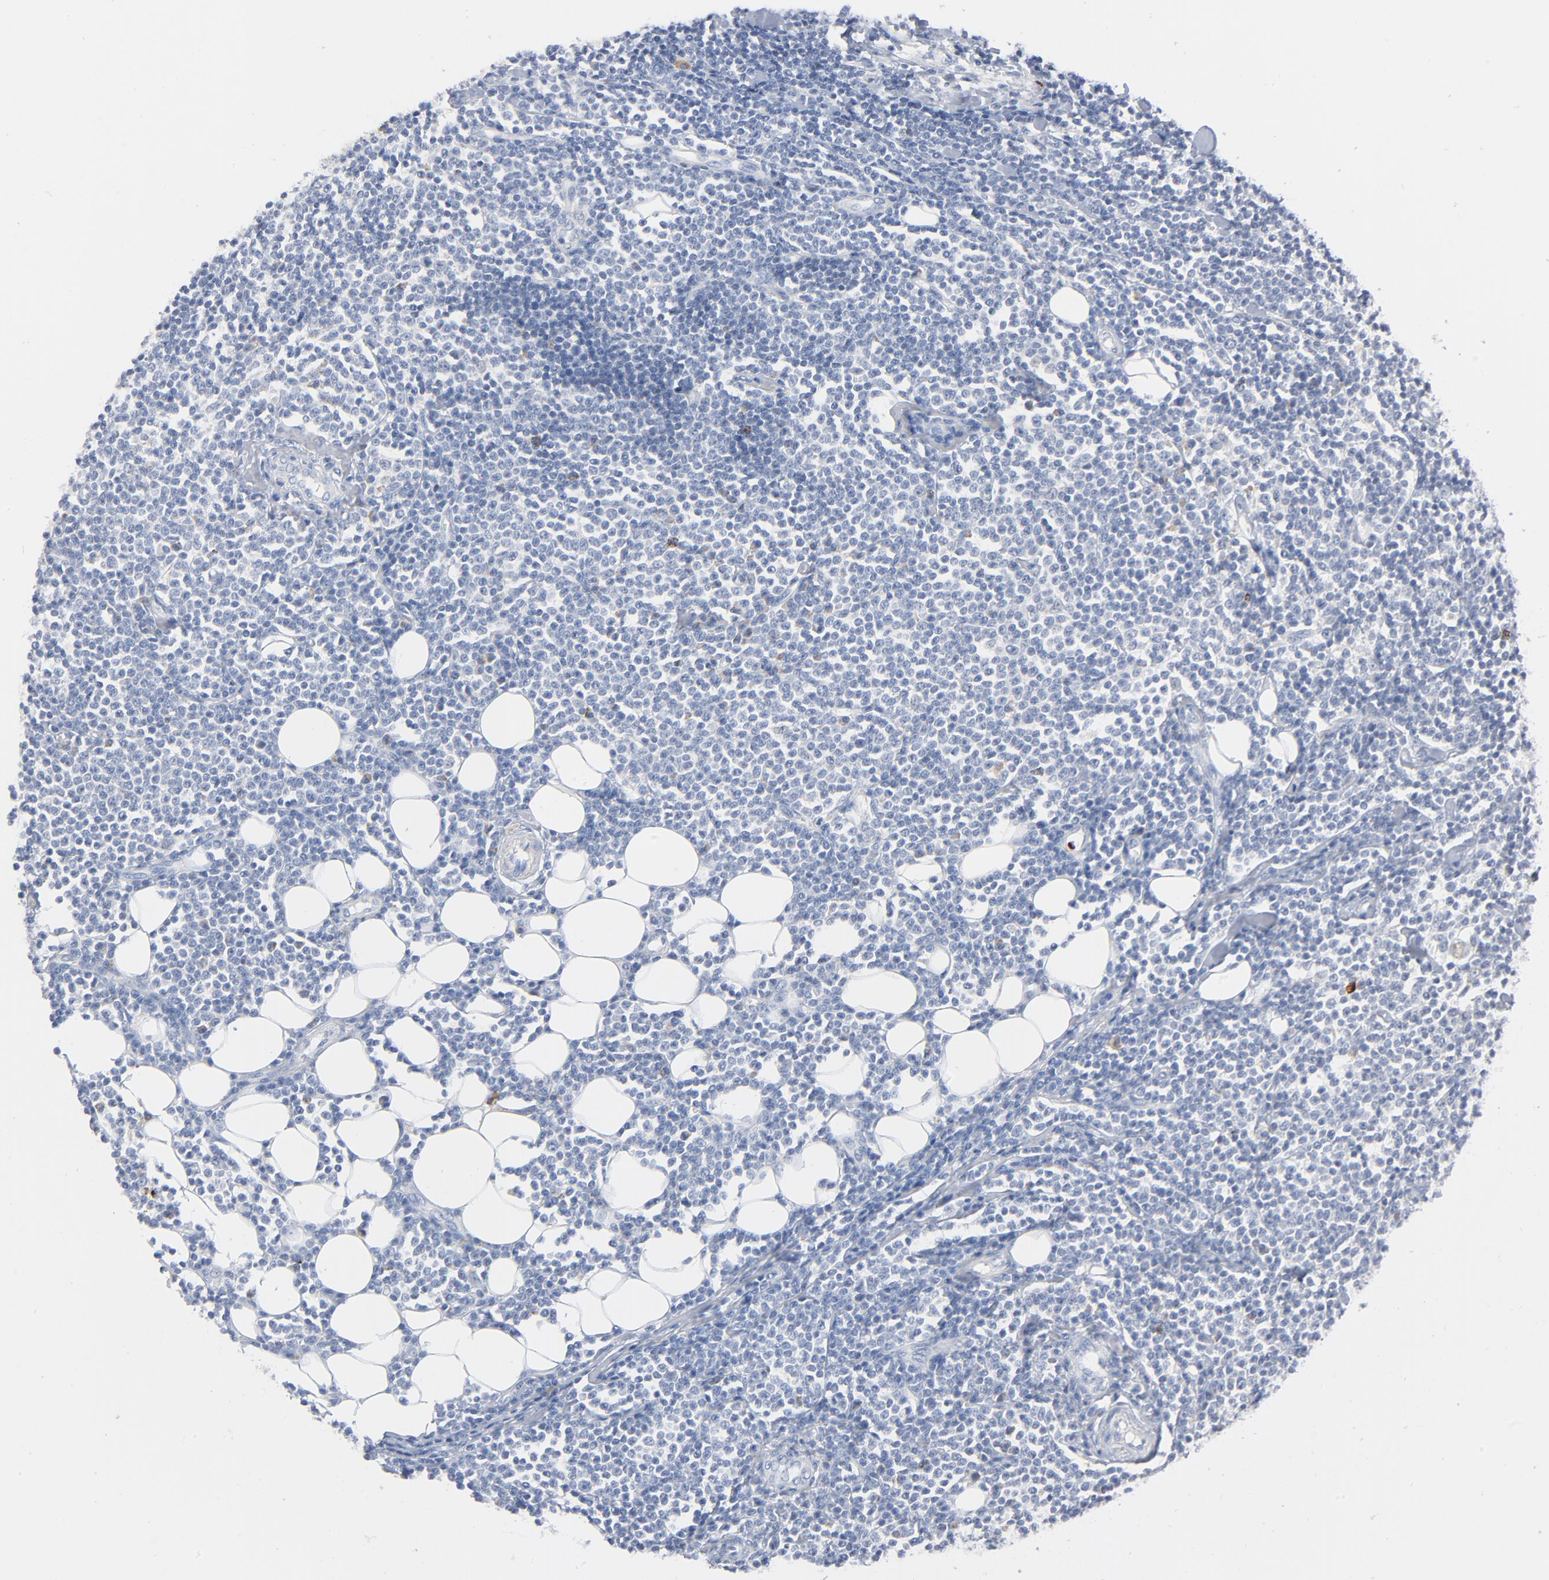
{"staining": {"intensity": "negative", "quantity": "none", "location": "none"}, "tissue": "lymphoma", "cell_type": "Tumor cells", "image_type": "cancer", "snomed": [{"axis": "morphology", "description": "Malignant lymphoma, non-Hodgkin's type, Low grade"}, {"axis": "topography", "description": "Soft tissue"}], "caption": "Immunohistochemical staining of human malignant lymphoma, non-Hodgkin's type (low-grade) exhibits no significant positivity in tumor cells.", "gene": "GZMB", "patient": {"sex": "male", "age": 92}}